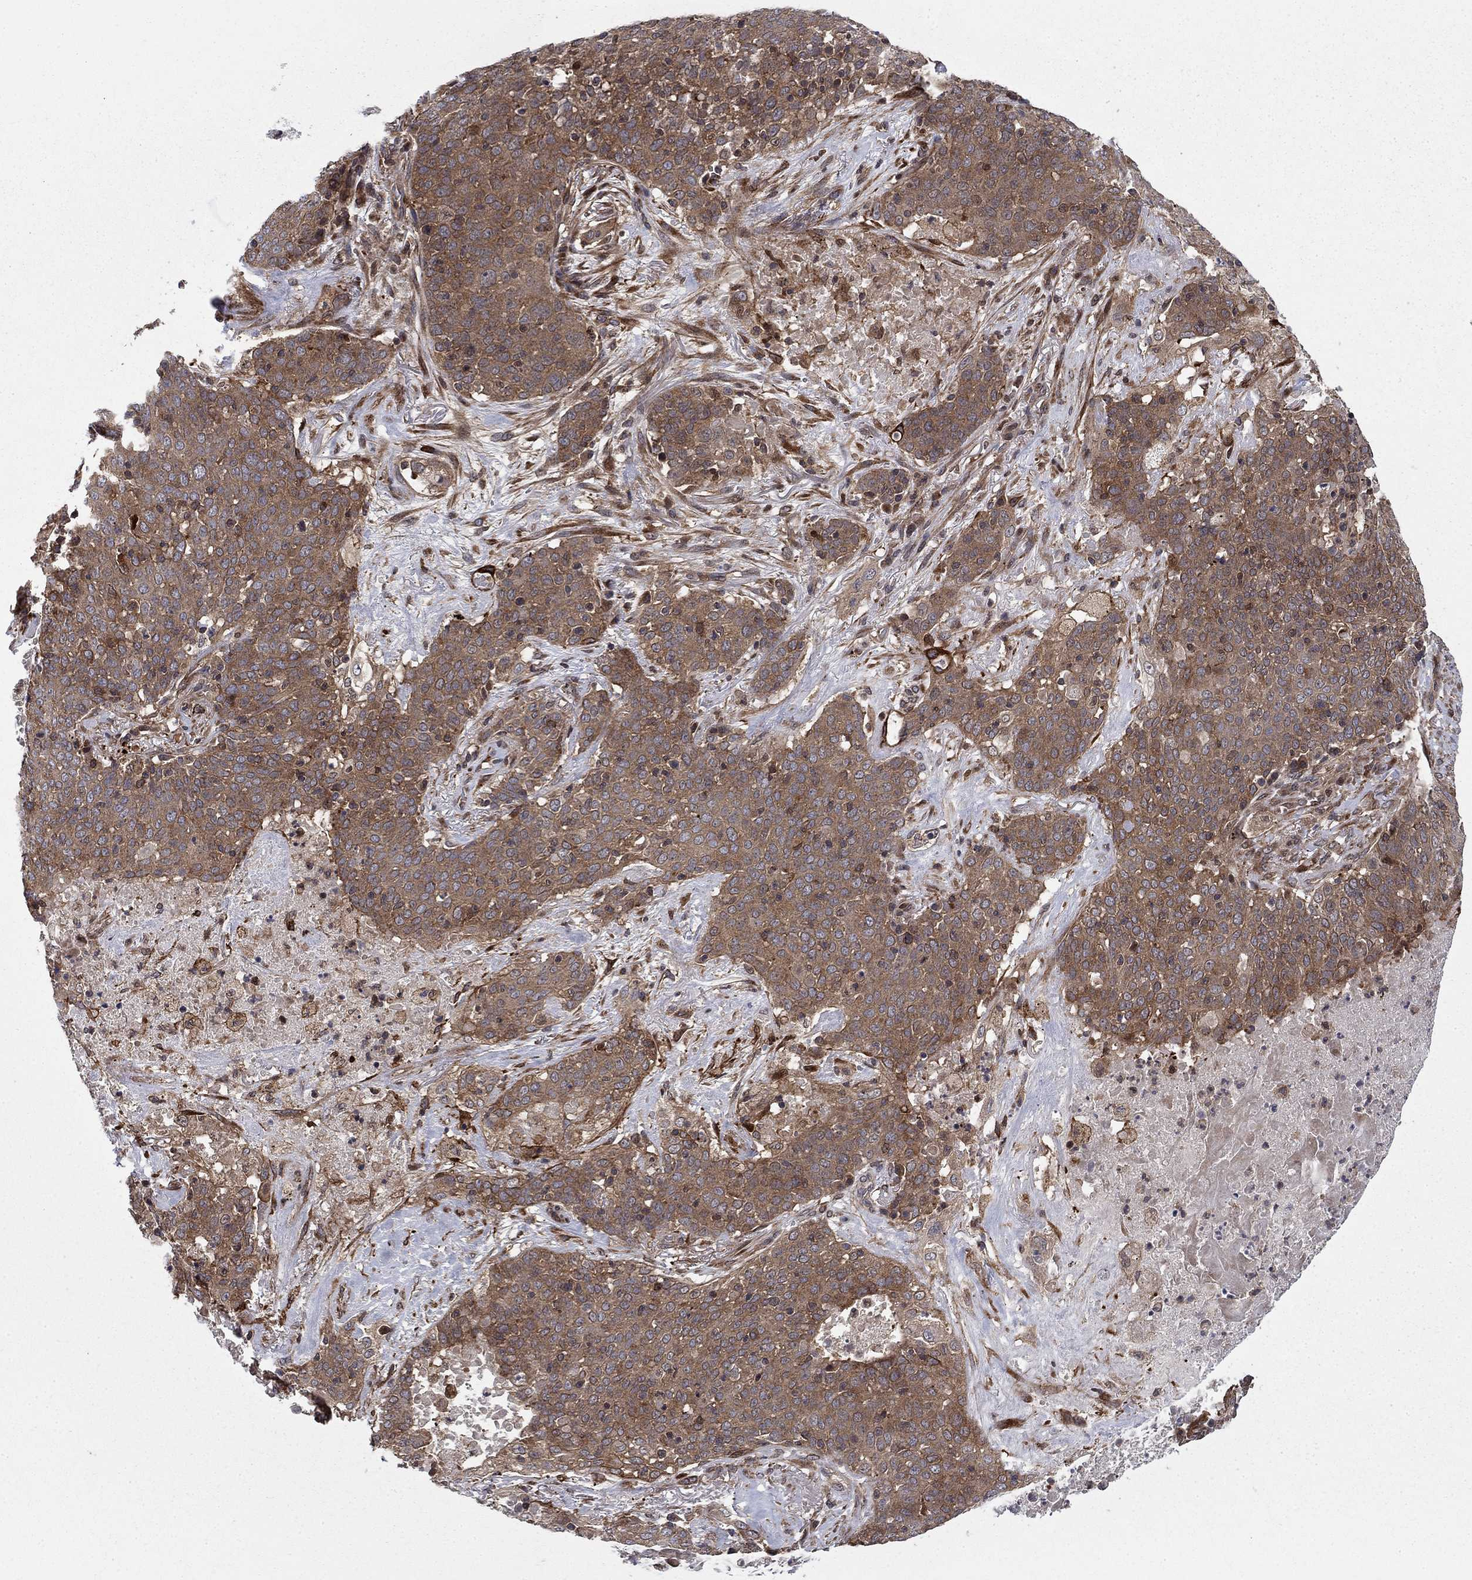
{"staining": {"intensity": "negative", "quantity": "none", "location": "none"}, "tissue": "lung cancer", "cell_type": "Tumor cells", "image_type": "cancer", "snomed": [{"axis": "morphology", "description": "Squamous cell carcinoma, NOS"}, {"axis": "topography", "description": "Lung"}], "caption": "High power microscopy micrograph of an immunohistochemistry (IHC) image of lung squamous cell carcinoma, revealing no significant staining in tumor cells.", "gene": "HDAC4", "patient": {"sex": "male", "age": 82}}